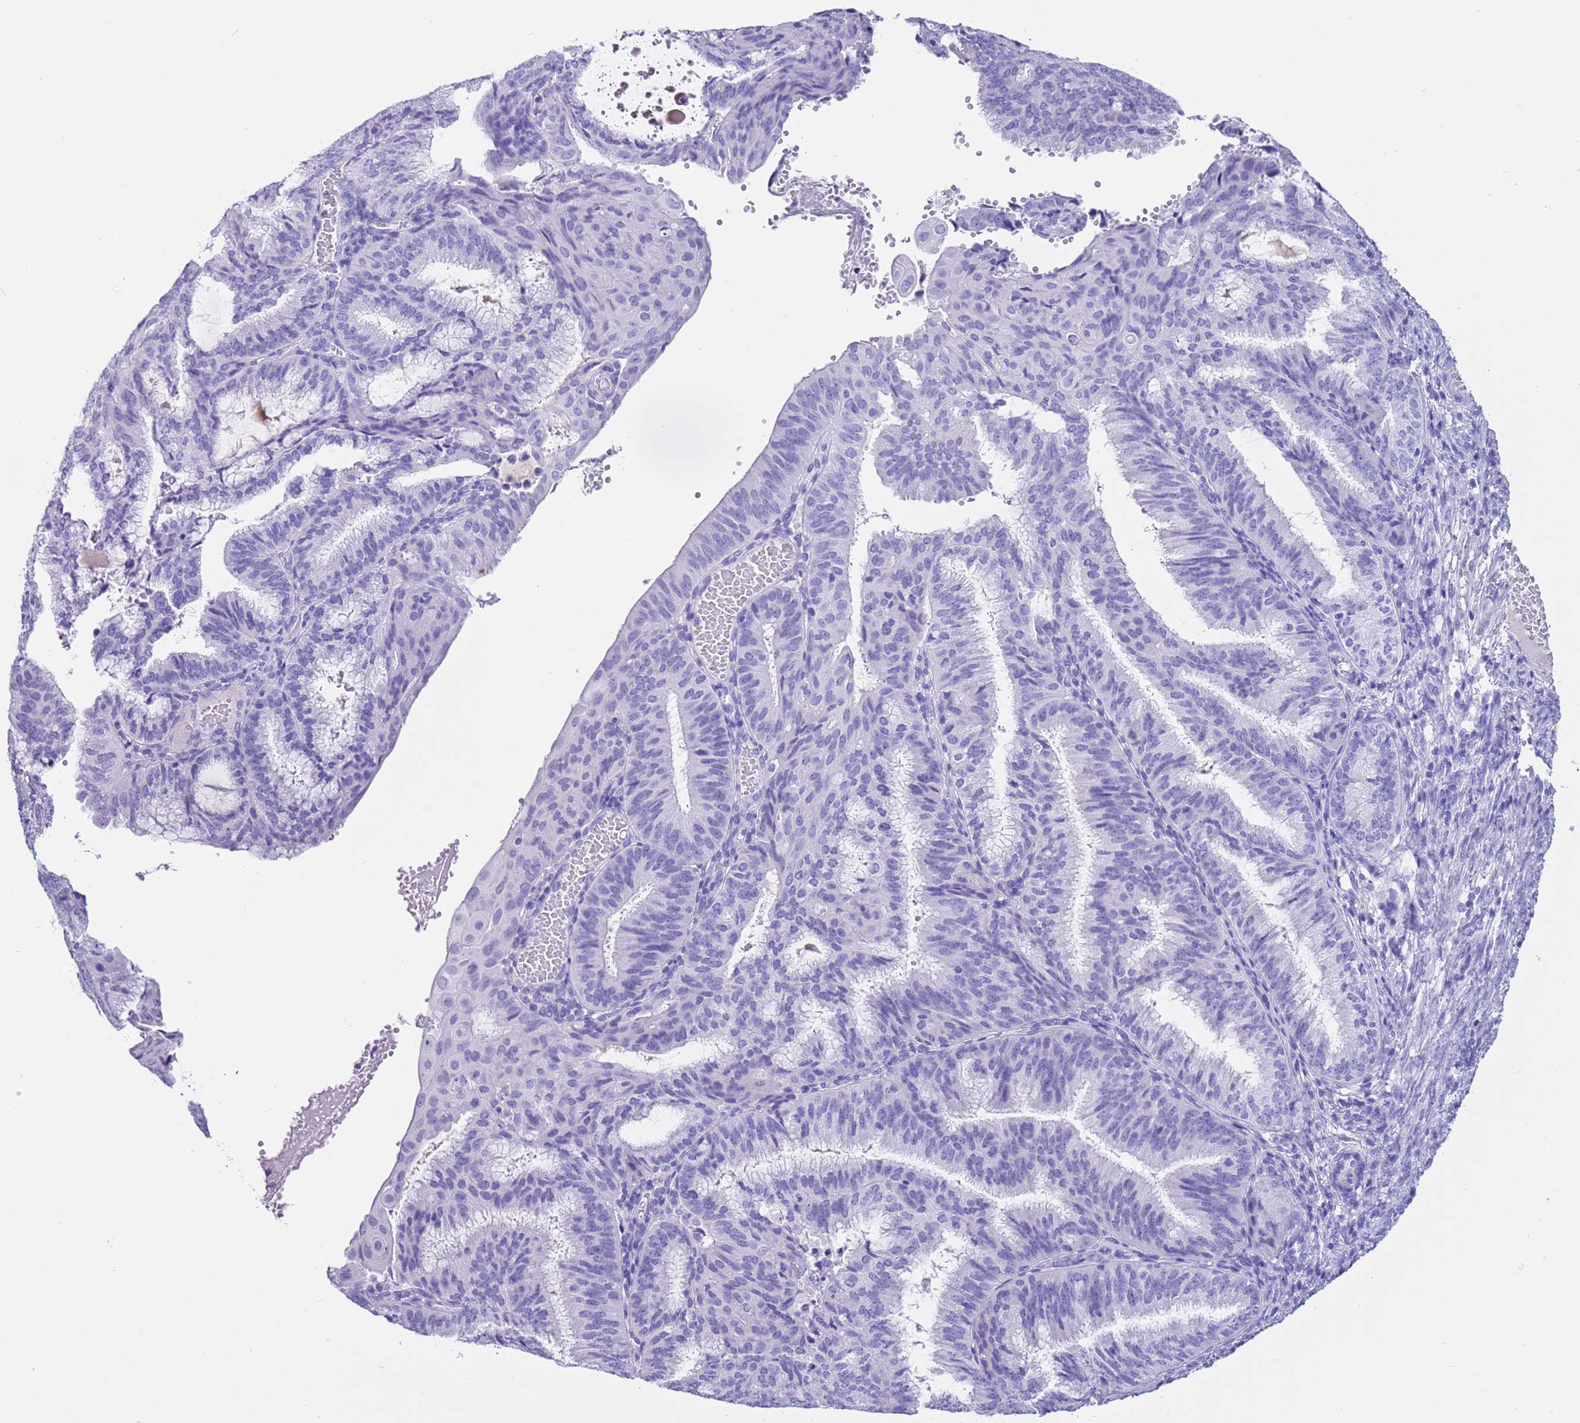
{"staining": {"intensity": "negative", "quantity": "none", "location": "none"}, "tissue": "endometrial cancer", "cell_type": "Tumor cells", "image_type": "cancer", "snomed": [{"axis": "morphology", "description": "Adenocarcinoma, NOS"}, {"axis": "topography", "description": "Endometrium"}], "caption": "Tumor cells are negative for brown protein staining in endometrial cancer.", "gene": "CPB1", "patient": {"sex": "female", "age": 49}}